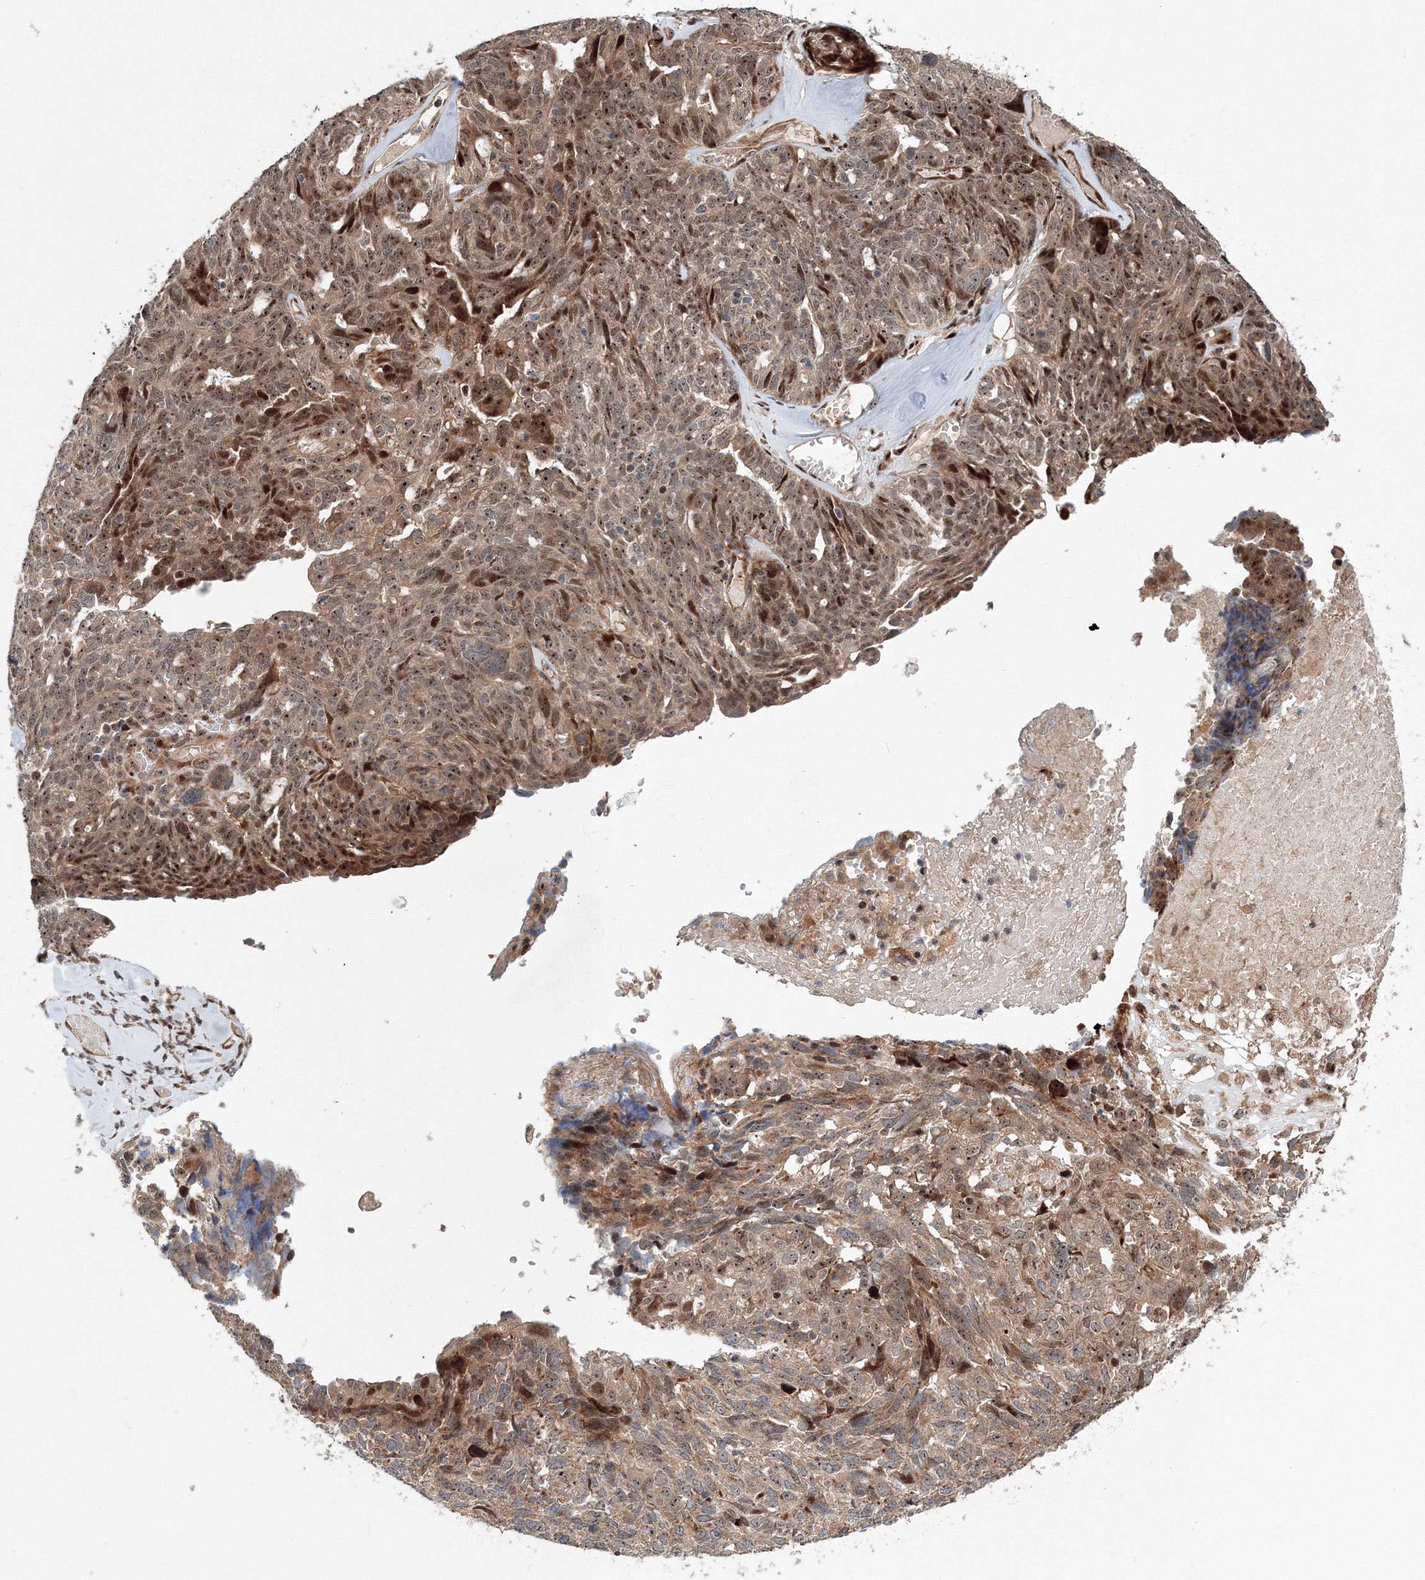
{"staining": {"intensity": "moderate", "quantity": ">75%", "location": "cytoplasmic/membranous,nuclear"}, "tissue": "ovarian cancer", "cell_type": "Tumor cells", "image_type": "cancer", "snomed": [{"axis": "morphology", "description": "Cystadenocarcinoma, serous, NOS"}, {"axis": "topography", "description": "Ovary"}], "caption": "The histopathology image reveals staining of ovarian cancer, revealing moderate cytoplasmic/membranous and nuclear protein expression (brown color) within tumor cells. (Stains: DAB (3,3'-diaminobenzidine) in brown, nuclei in blue, Microscopy: brightfield microscopy at high magnification).", "gene": "ANKAR", "patient": {"sex": "female", "age": 79}}